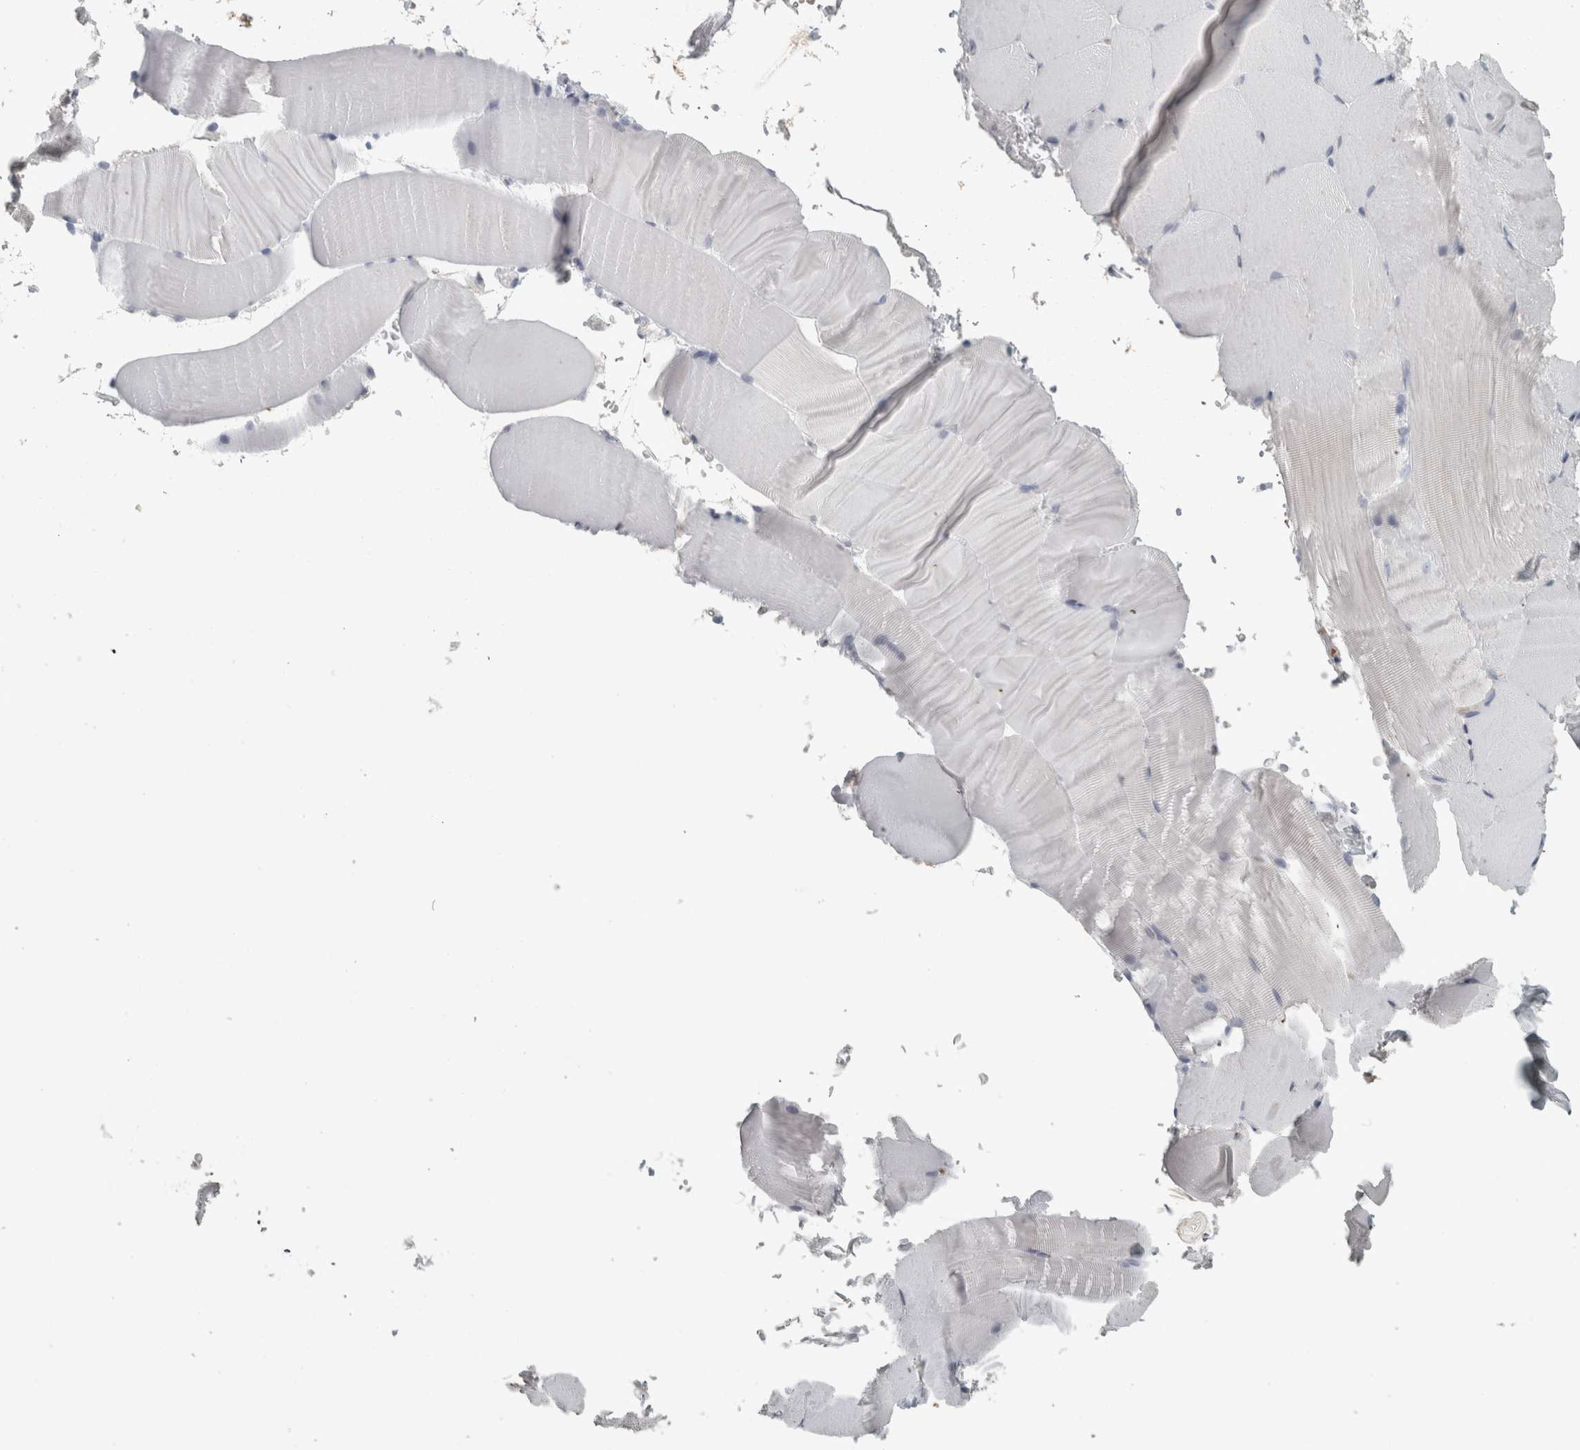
{"staining": {"intensity": "negative", "quantity": "none", "location": "none"}, "tissue": "skeletal muscle", "cell_type": "Myocytes", "image_type": "normal", "snomed": [{"axis": "morphology", "description": "Normal tissue, NOS"}, {"axis": "topography", "description": "Skeletal muscle"}, {"axis": "topography", "description": "Parathyroid gland"}], "caption": "Skeletal muscle was stained to show a protein in brown. There is no significant positivity in myocytes. The staining is performed using DAB brown chromogen with nuclei counter-stained in using hematoxylin.", "gene": "CHL1", "patient": {"sex": "female", "age": 37}}